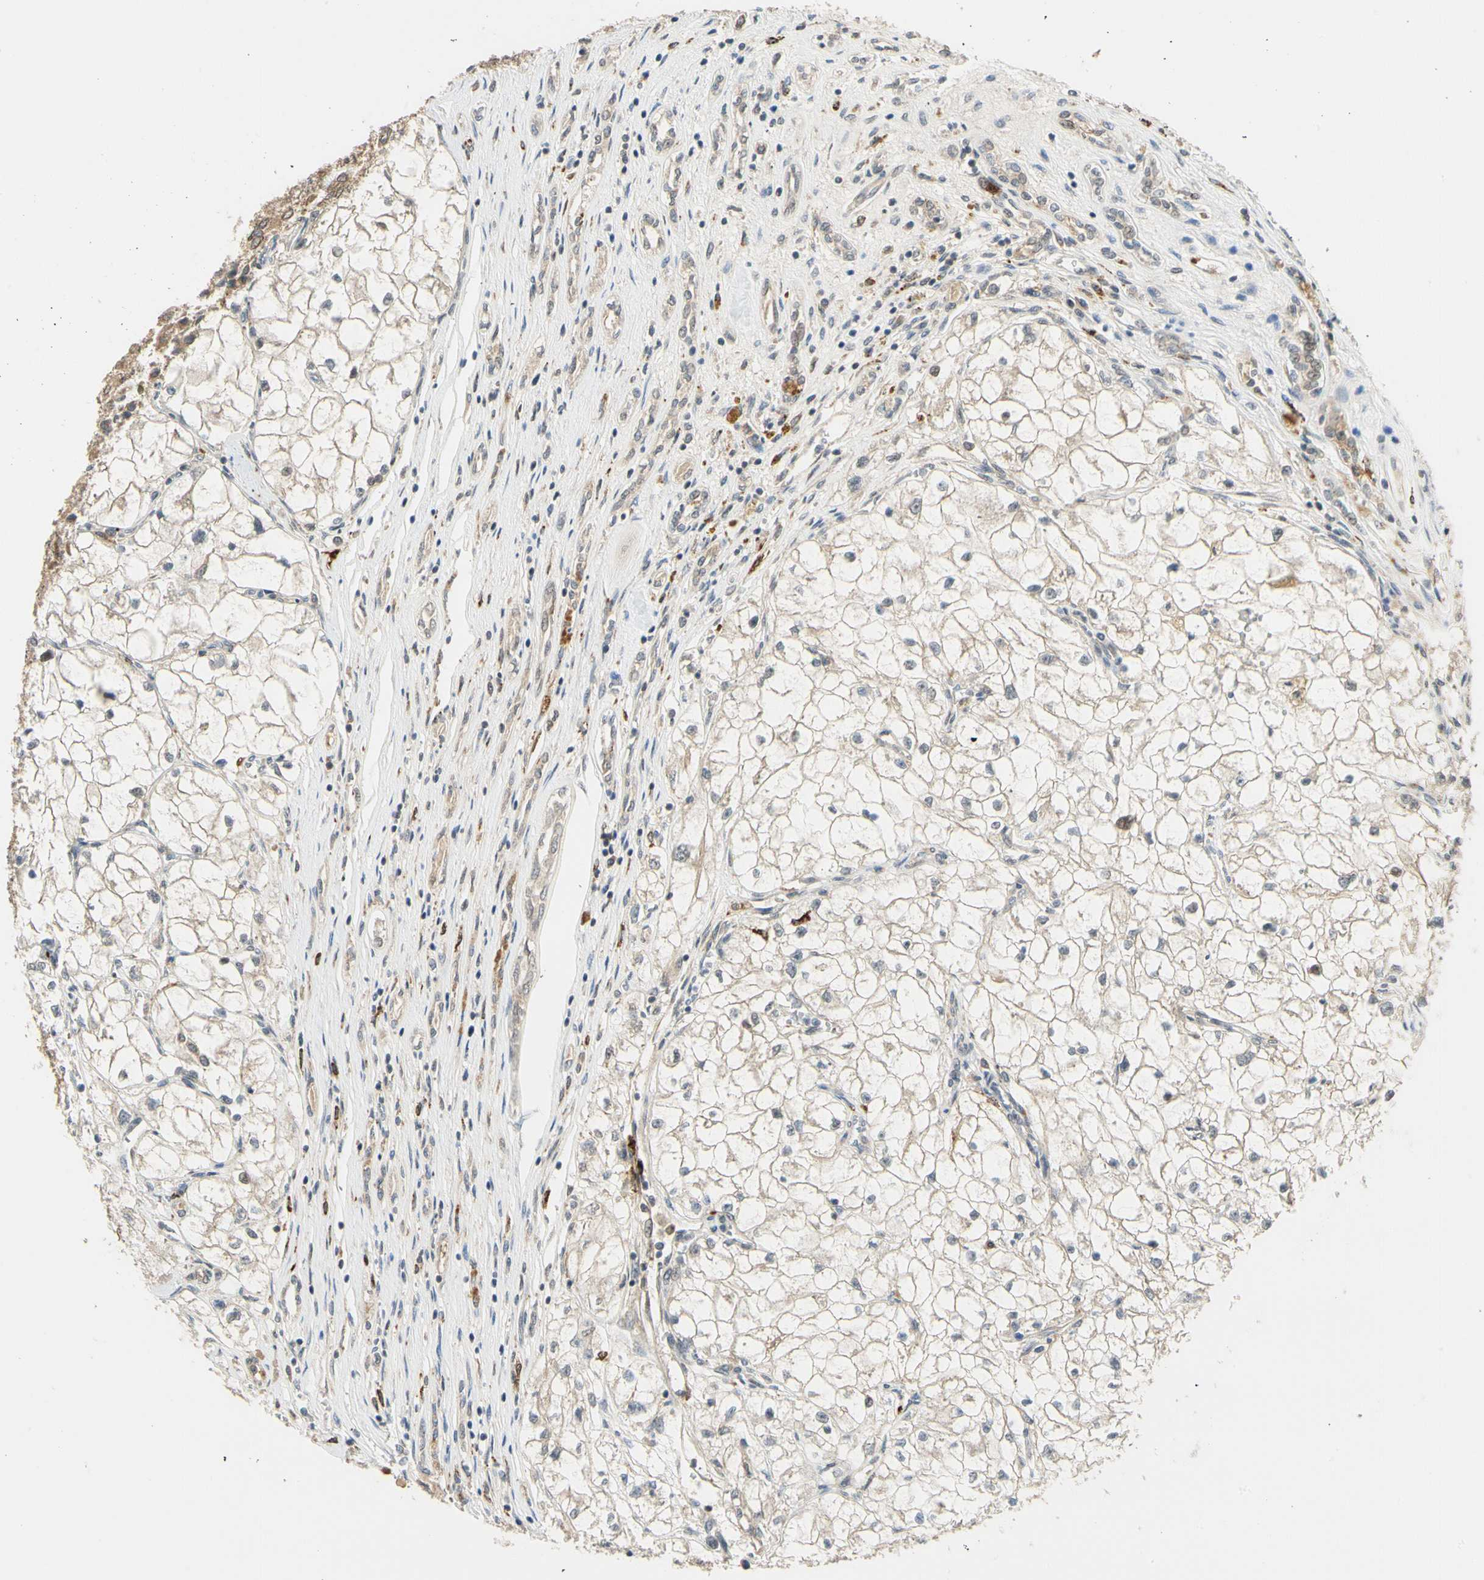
{"staining": {"intensity": "weak", "quantity": "<25%", "location": "cytoplasmic/membranous"}, "tissue": "renal cancer", "cell_type": "Tumor cells", "image_type": "cancer", "snomed": [{"axis": "morphology", "description": "Adenocarcinoma, NOS"}, {"axis": "topography", "description": "Kidney"}], "caption": "Tumor cells show no significant protein positivity in adenocarcinoma (renal).", "gene": "ANKHD1", "patient": {"sex": "female", "age": 70}}